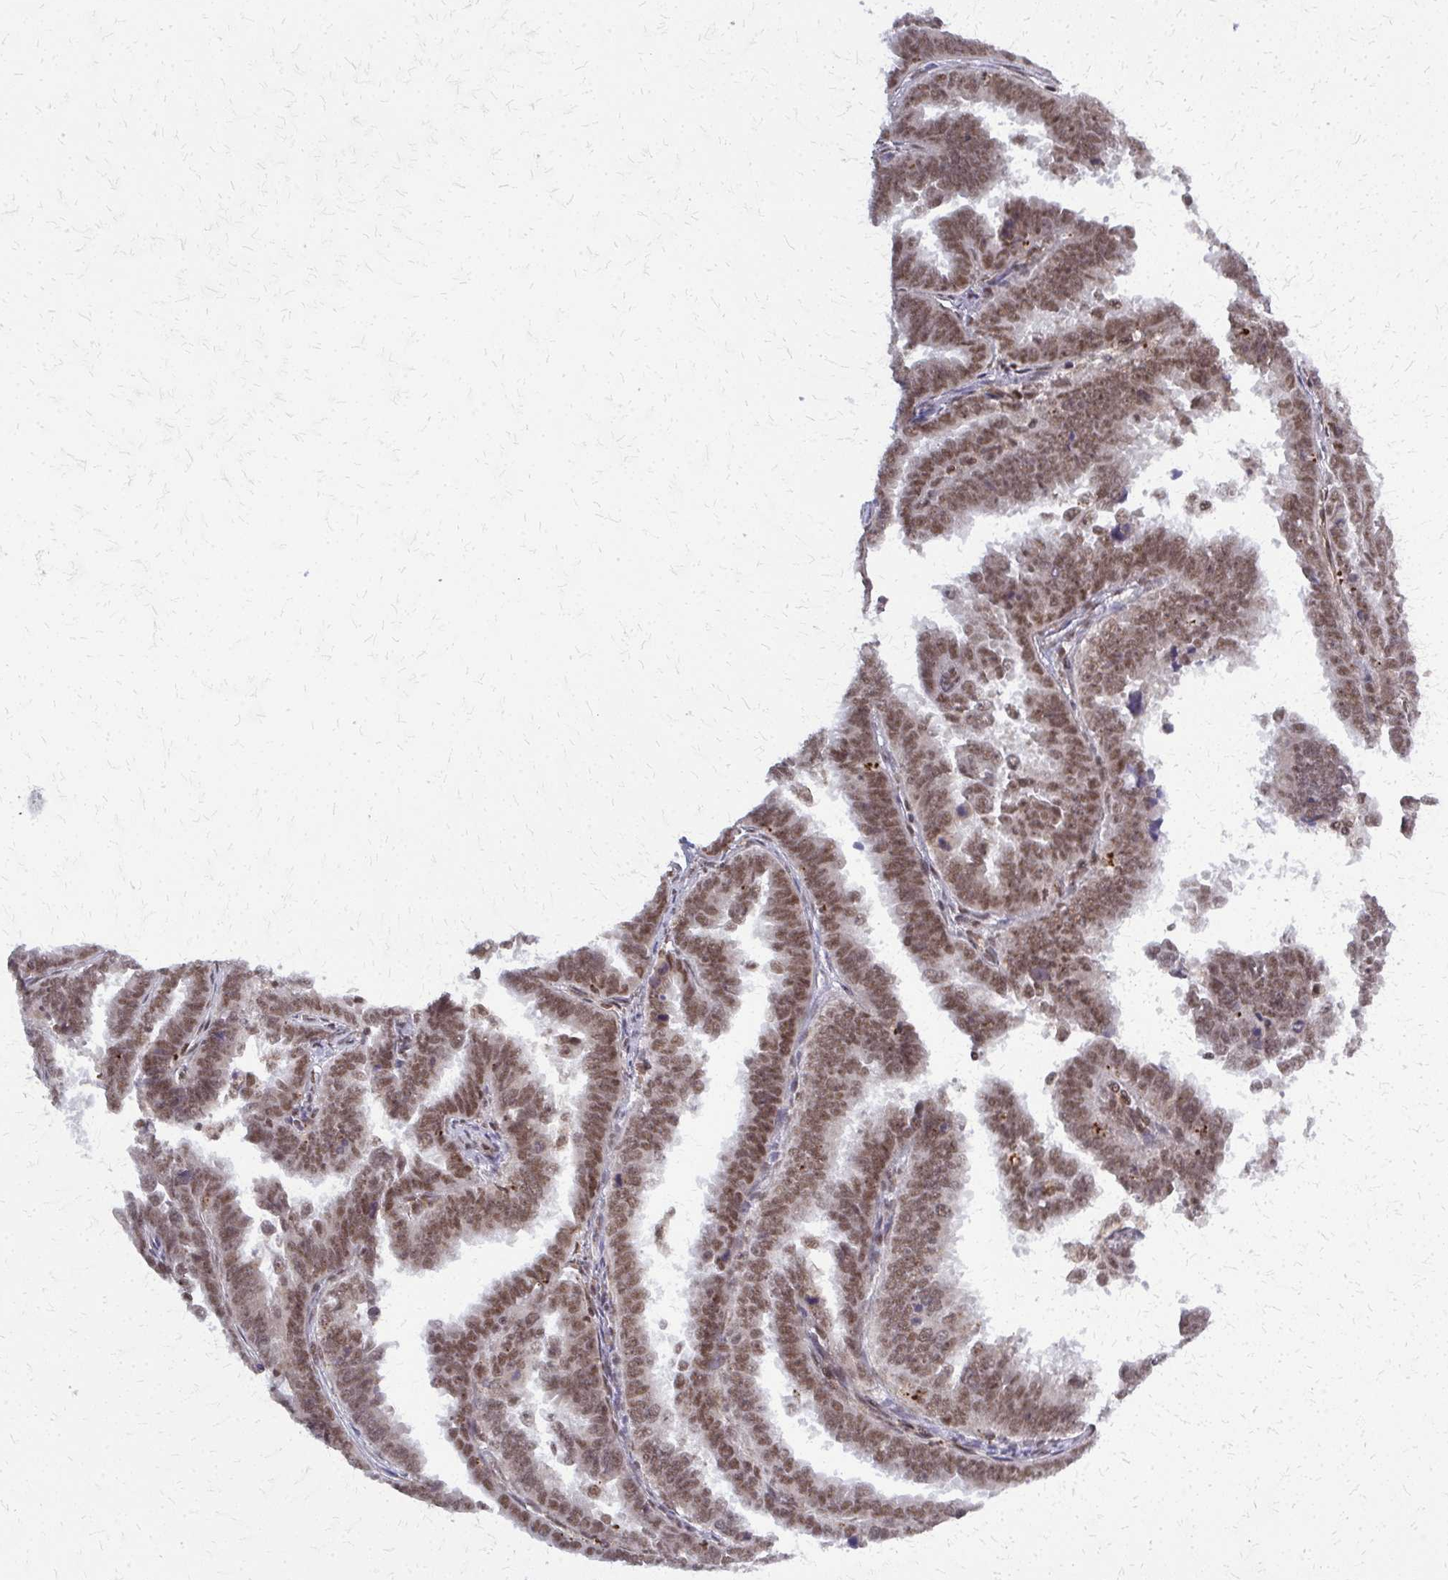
{"staining": {"intensity": "moderate", "quantity": ">75%", "location": "nuclear"}, "tissue": "endometrial cancer", "cell_type": "Tumor cells", "image_type": "cancer", "snomed": [{"axis": "morphology", "description": "Adenocarcinoma, NOS"}, {"axis": "topography", "description": "Endometrium"}], "caption": "Protein staining by IHC shows moderate nuclear positivity in about >75% of tumor cells in adenocarcinoma (endometrial).", "gene": "HDAC3", "patient": {"sex": "female", "age": 75}}